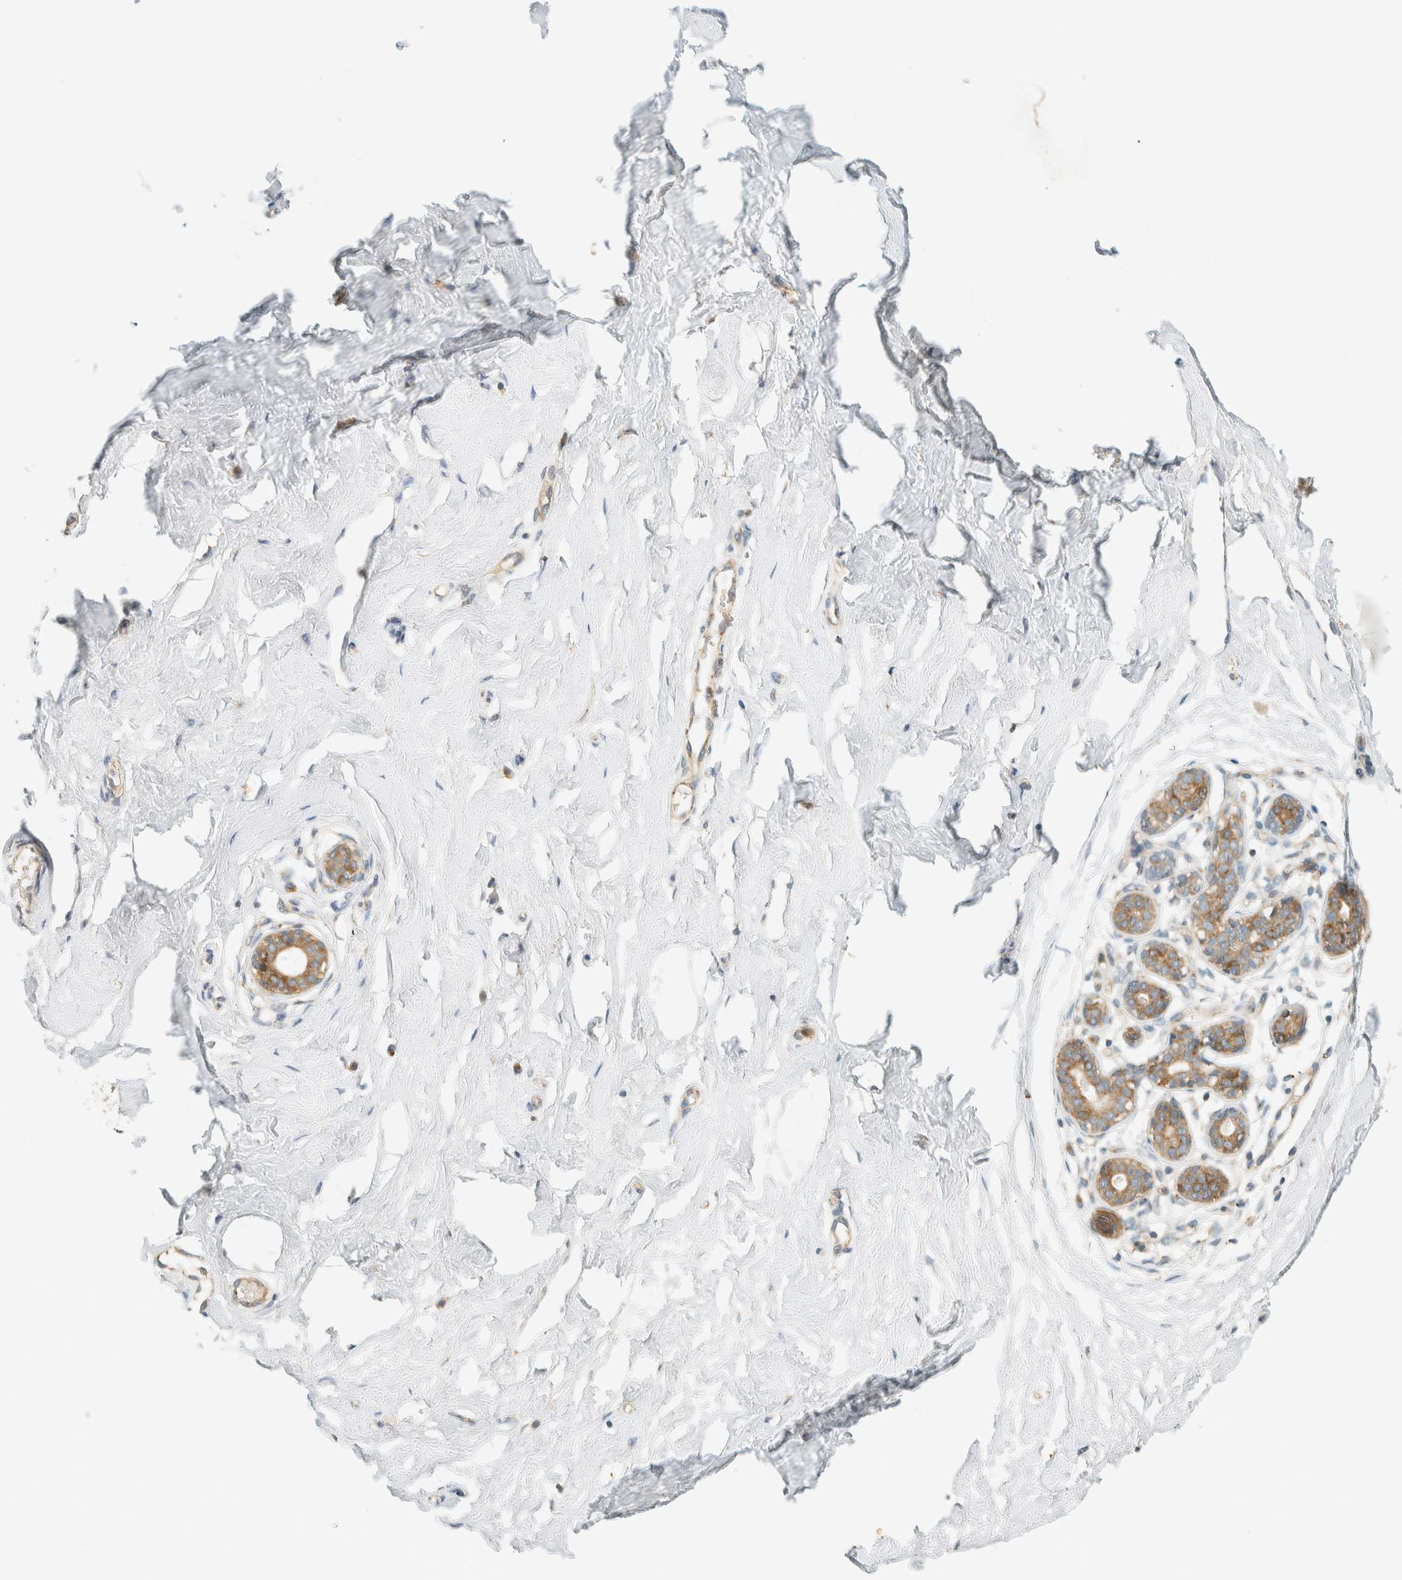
{"staining": {"intensity": "negative", "quantity": "none", "location": "none"}, "tissue": "breast", "cell_type": "Adipocytes", "image_type": "normal", "snomed": [{"axis": "morphology", "description": "Normal tissue, NOS"}, {"axis": "topography", "description": "Breast"}], "caption": "A high-resolution photomicrograph shows immunohistochemistry (IHC) staining of benign breast, which shows no significant staining in adipocytes.", "gene": "ARFGEF1", "patient": {"sex": "female", "age": 23}}